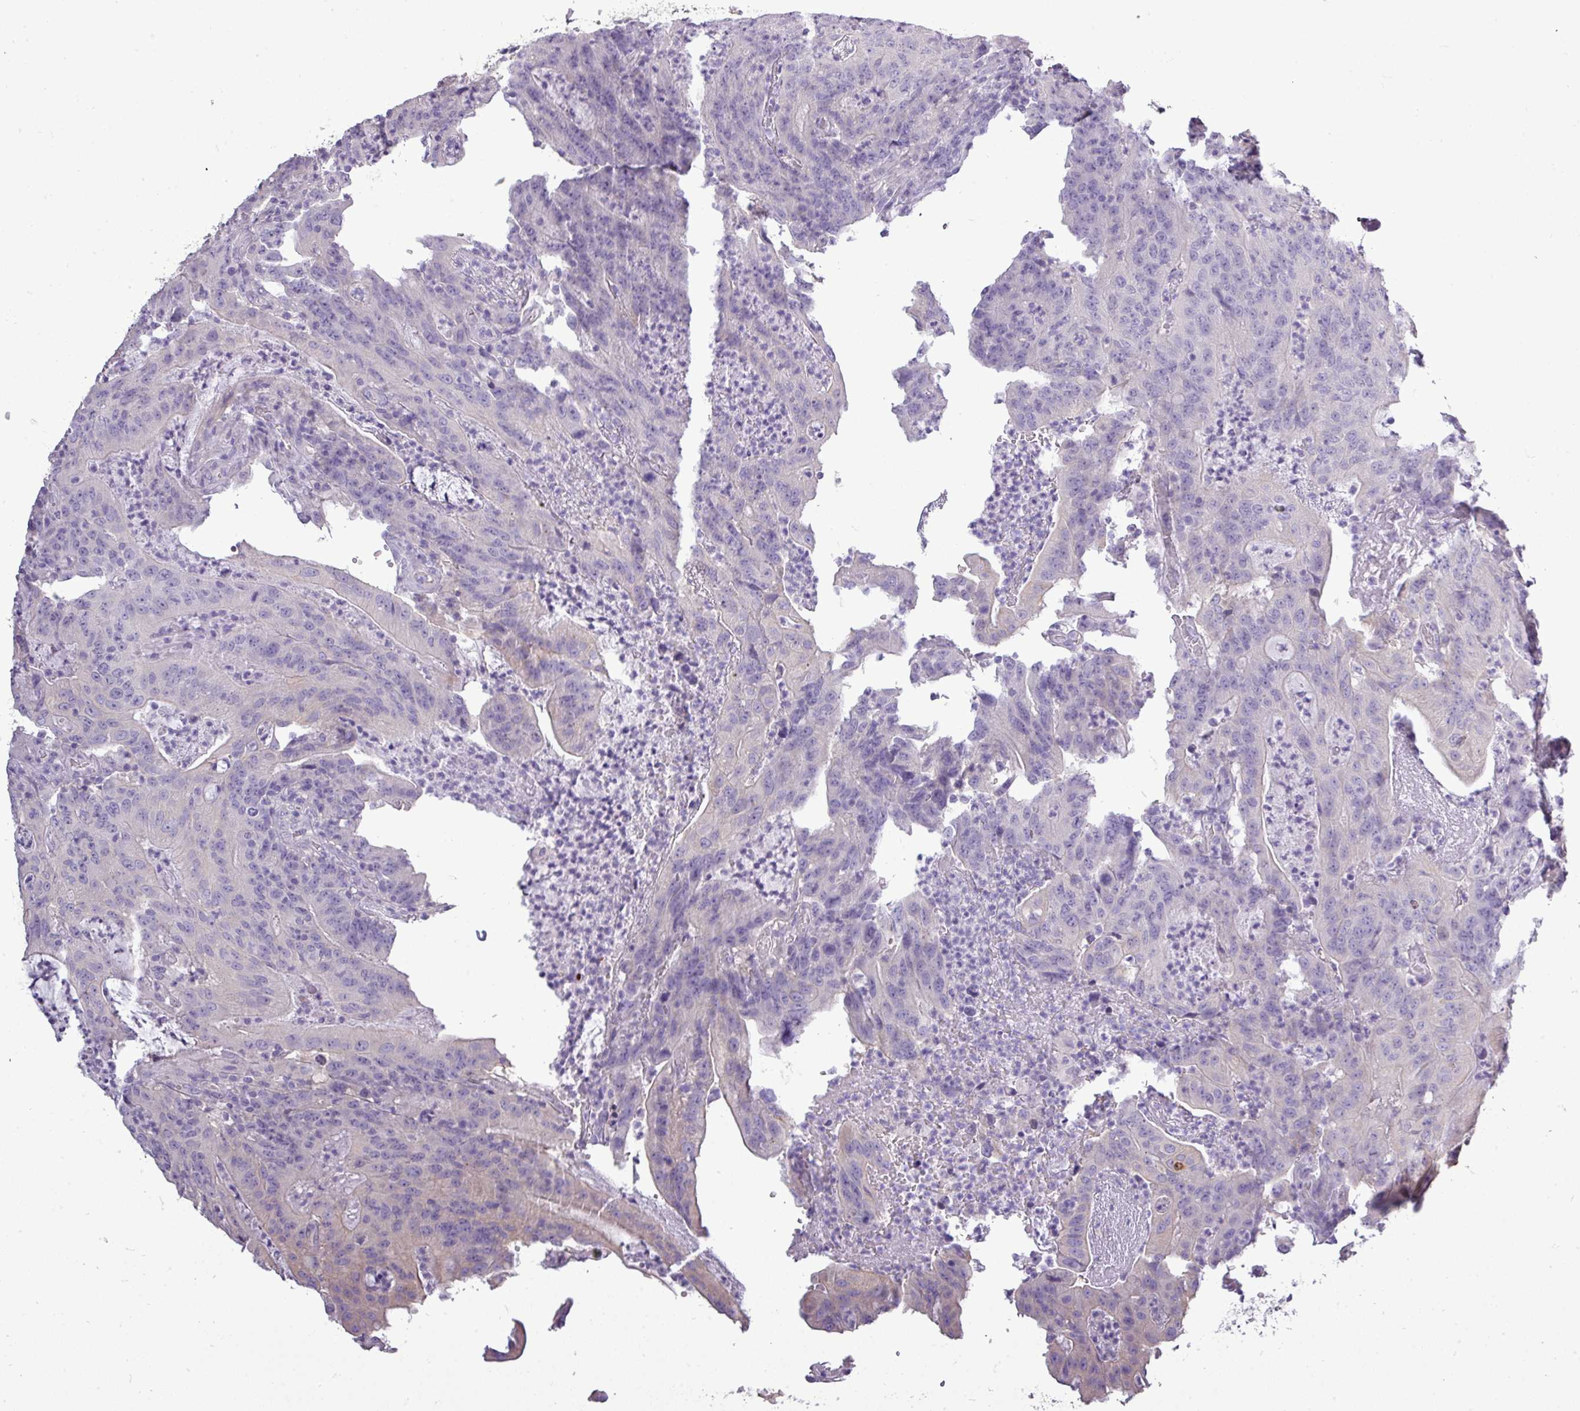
{"staining": {"intensity": "negative", "quantity": "none", "location": "none"}, "tissue": "colorectal cancer", "cell_type": "Tumor cells", "image_type": "cancer", "snomed": [{"axis": "morphology", "description": "Adenocarcinoma, NOS"}, {"axis": "topography", "description": "Colon"}], "caption": "The micrograph reveals no staining of tumor cells in adenocarcinoma (colorectal).", "gene": "DNAAF9", "patient": {"sex": "male", "age": 83}}